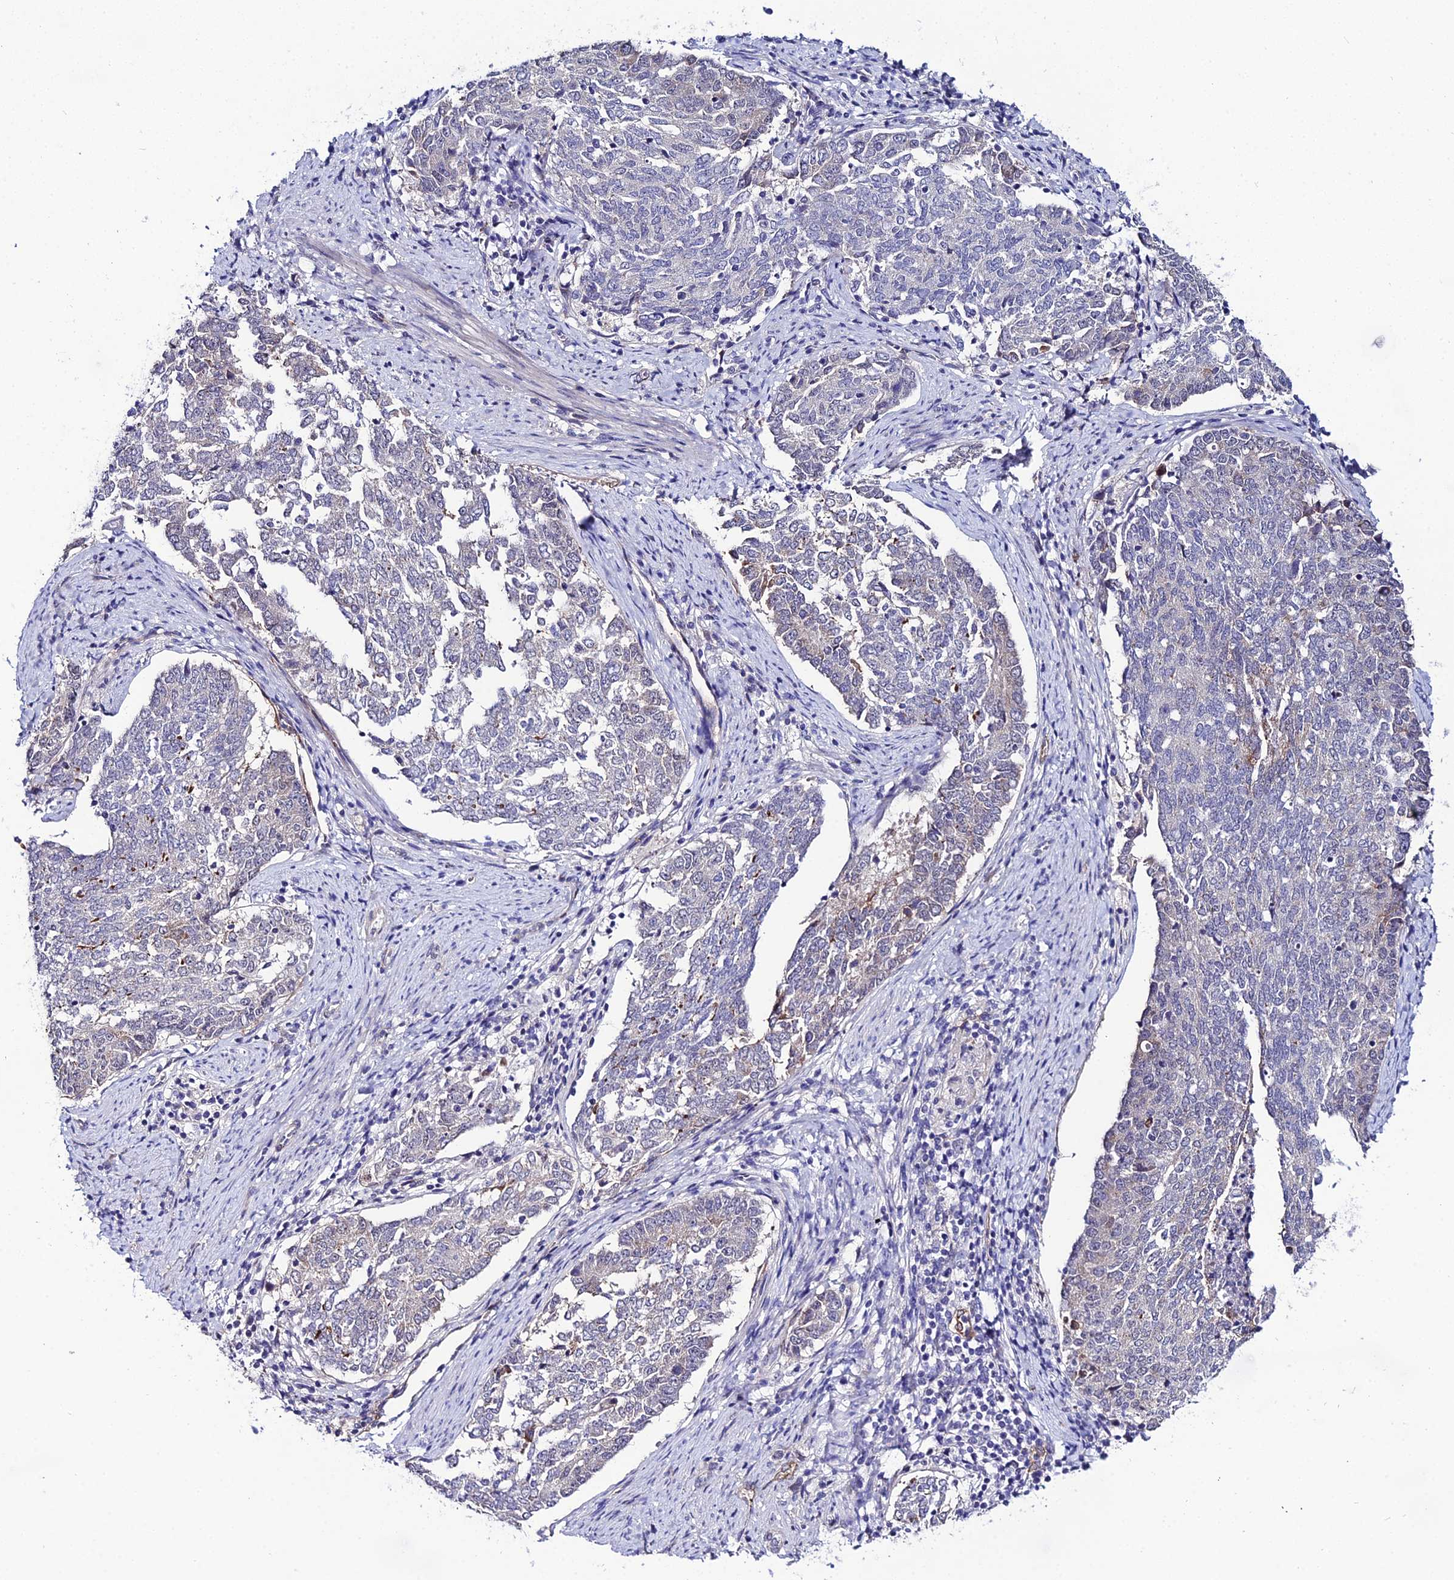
{"staining": {"intensity": "negative", "quantity": "none", "location": "none"}, "tissue": "endometrial cancer", "cell_type": "Tumor cells", "image_type": "cancer", "snomed": [{"axis": "morphology", "description": "Adenocarcinoma, NOS"}, {"axis": "topography", "description": "Endometrium"}], "caption": "Immunohistochemistry image of endometrial cancer (adenocarcinoma) stained for a protein (brown), which demonstrates no expression in tumor cells.", "gene": "SYT15", "patient": {"sex": "female", "age": 80}}